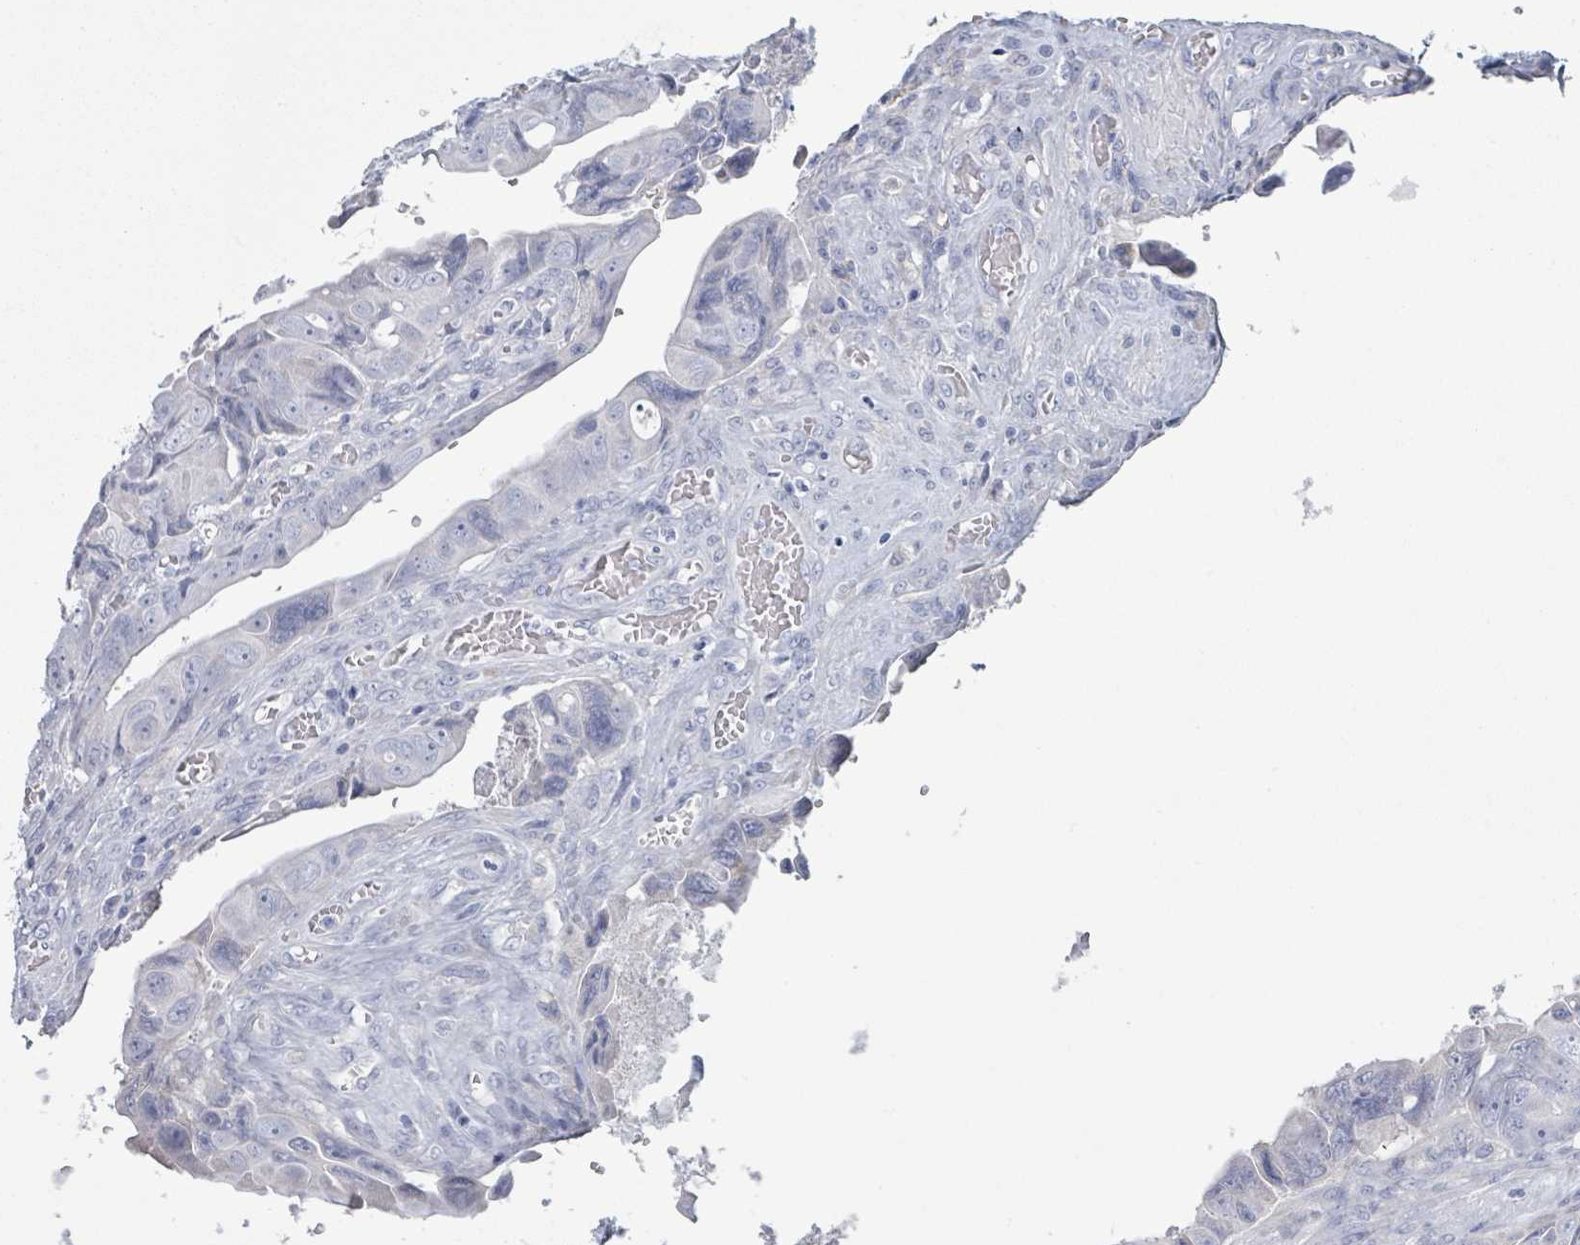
{"staining": {"intensity": "negative", "quantity": "none", "location": "none"}, "tissue": "colorectal cancer", "cell_type": "Tumor cells", "image_type": "cancer", "snomed": [{"axis": "morphology", "description": "Adenocarcinoma, NOS"}, {"axis": "topography", "description": "Rectum"}], "caption": "Immunohistochemistry image of colorectal cancer stained for a protein (brown), which exhibits no positivity in tumor cells. (Brightfield microscopy of DAB immunohistochemistry at high magnification).", "gene": "PGA3", "patient": {"sex": "female", "age": 78}}